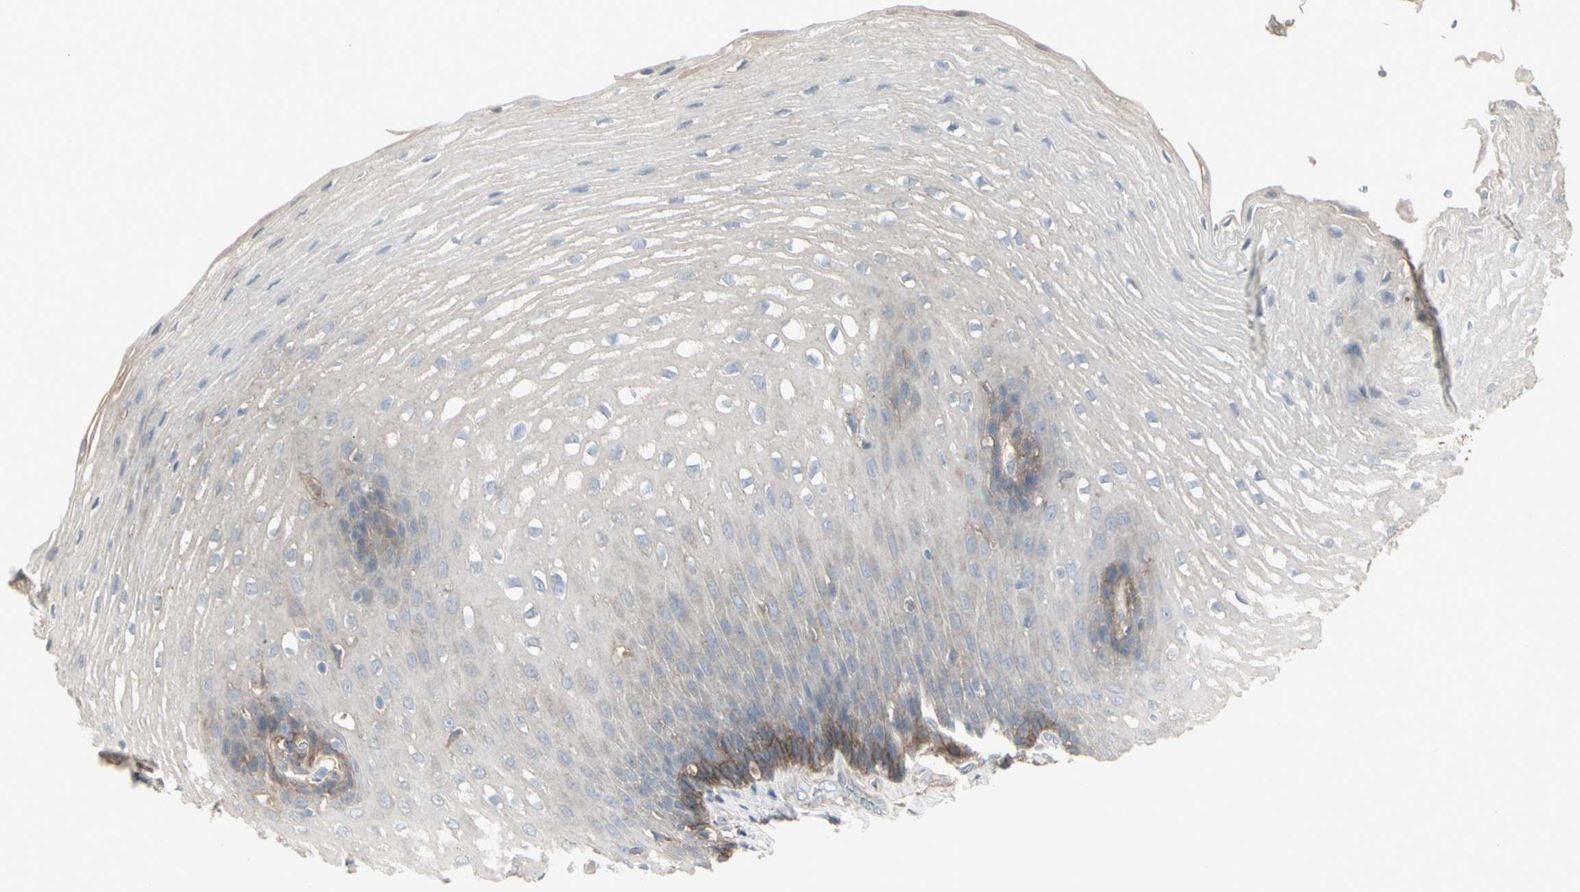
{"staining": {"intensity": "moderate", "quantity": "25%-75%", "location": "cytoplasmic/membranous"}, "tissue": "esophagus", "cell_type": "Squamous epithelial cells", "image_type": "normal", "snomed": [{"axis": "morphology", "description": "Normal tissue, NOS"}, {"axis": "topography", "description": "Esophagus"}], "caption": "Normal esophagus was stained to show a protein in brown. There is medium levels of moderate cytoplasmic/membranous expression in approximately 25%-75% of squamous epithelial cells.", "gene": "CD276", "patient": {"sex": "male", "age": 48}}